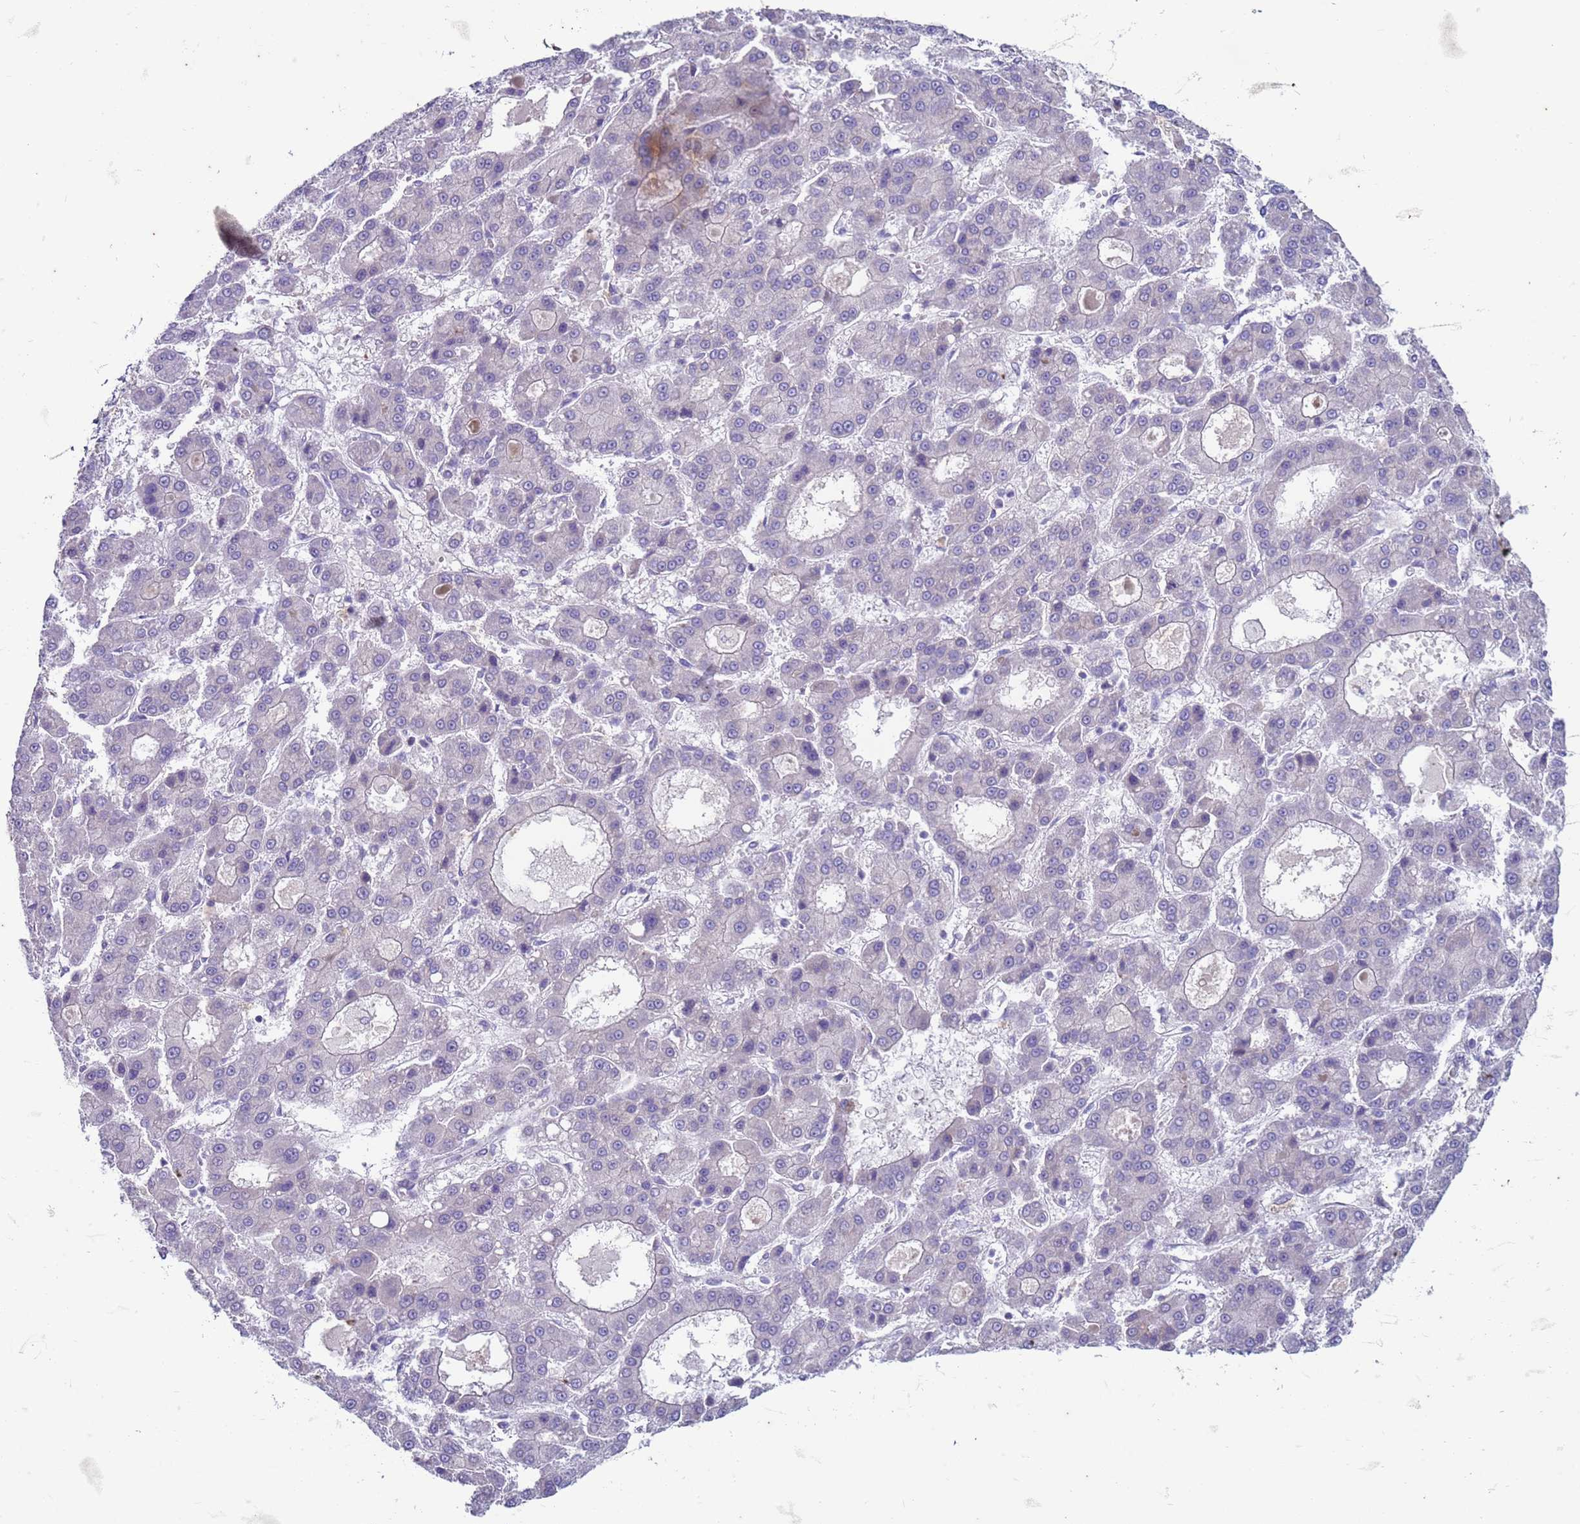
{"staining": {"intensity": "negative", "quantity": "none", "location": "none"}, "tissue": "liver cancer", "cell_type": "Tumor cells", "image_type": "cancer", "snomed": [{"axis": "morphology", "description": "Carcinoma, Hepatocellular, NOS"}, {"axis": "topography", "description": "Liver"}], "caption": "Tumor cells show no significant protein staining in hepatocellular carcinoma (liver). The staining is performed using DAB brown chromogen with nuclei counter-stained in using hematoxylin.", "gene": "SUCO", "patient": {"sex": "male", "age": 70}}